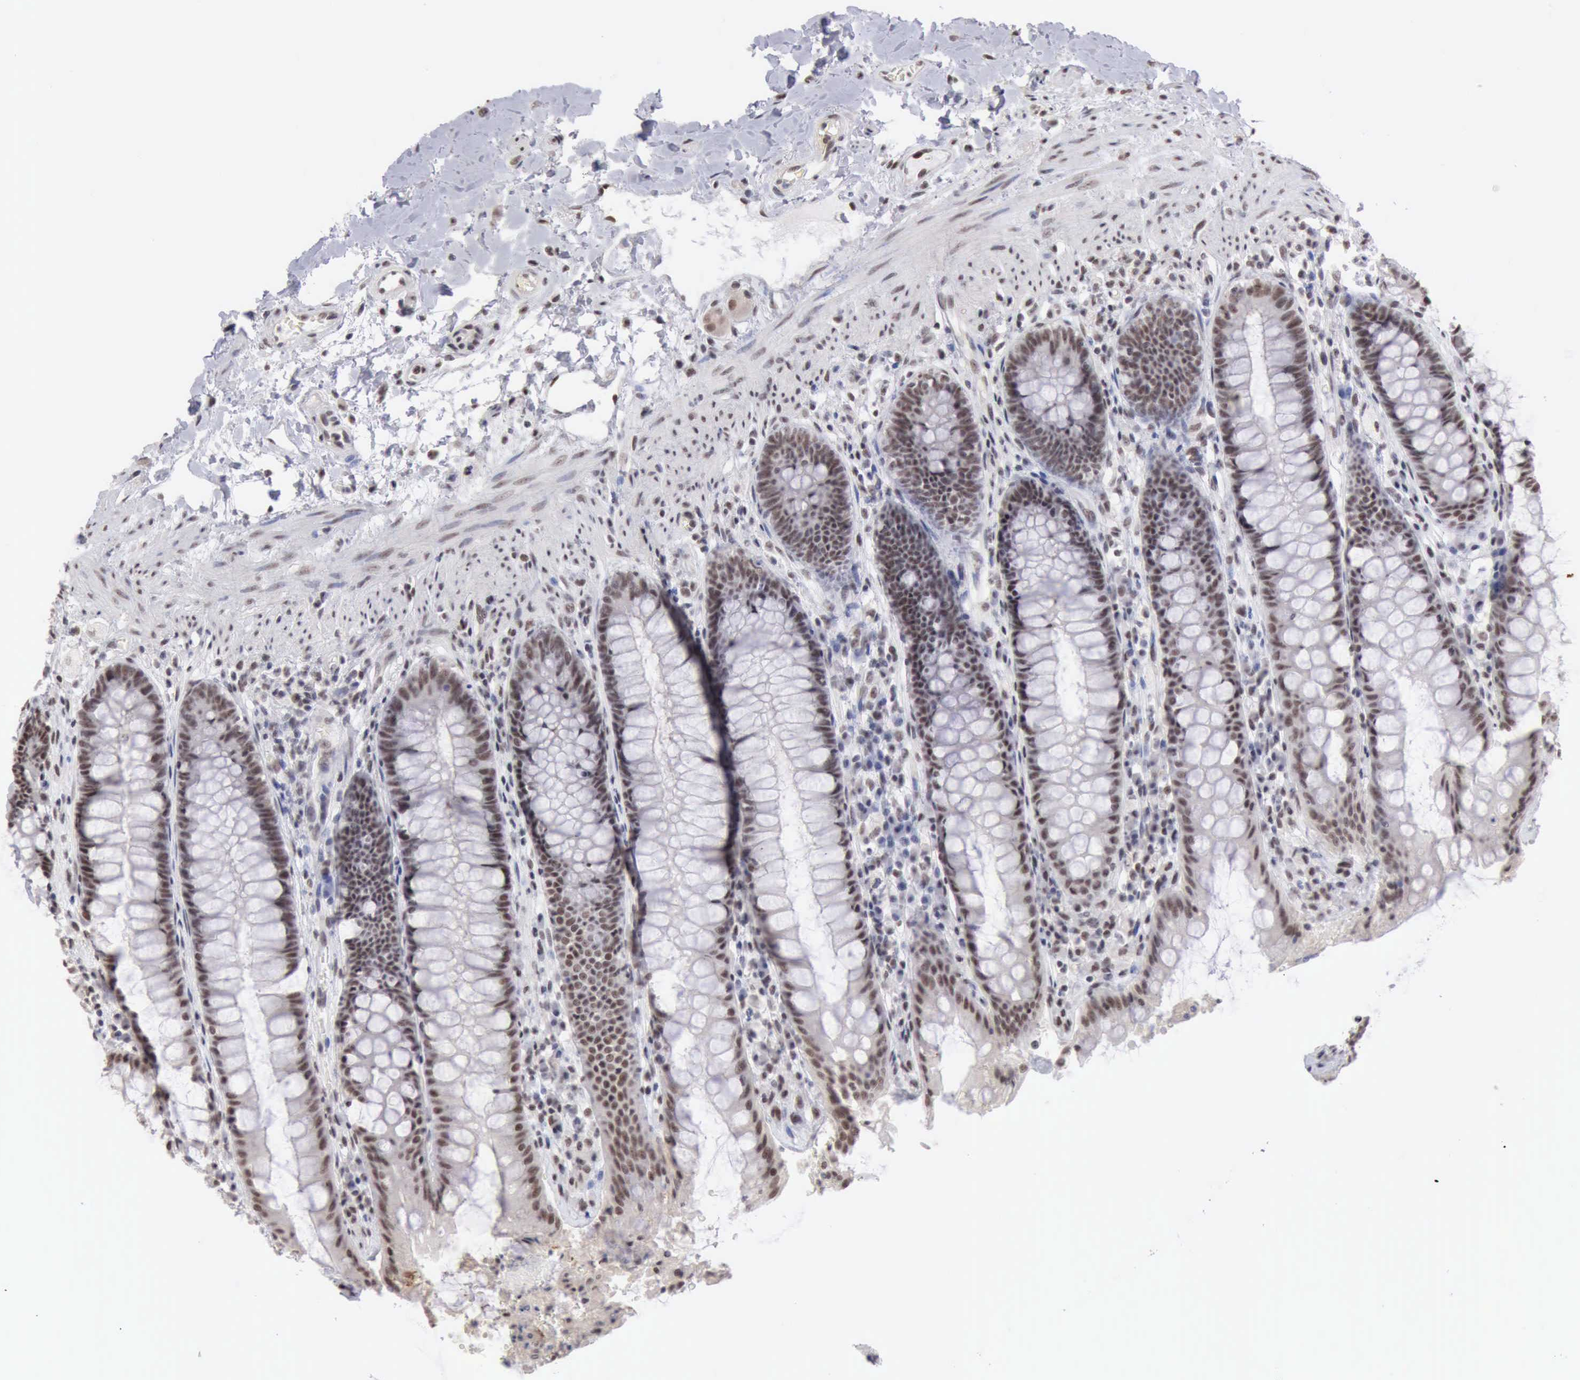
{"staining": {"intensity": "moderate", "quantity": ">75%", "location": "nuclear"}, "tissue": "rectum", "cell_type": "Glandular cells", "image_type": "normal", "snomed": [{"axis": "morphology", "description": "Normal tissue, NOS"}, {"axis": "topography", "description": "Rectum"}], "caption": "IHC of normal human rectum shows medium levels of moderate nuclear expression in approximately >75% of glandular cells. (DAB (3,3'-diaminobenzidine) = brown stain, brightfield microscopy at high magnification).", "gene": "TAF1", "patient": {"sex": "female", "age": 46}}